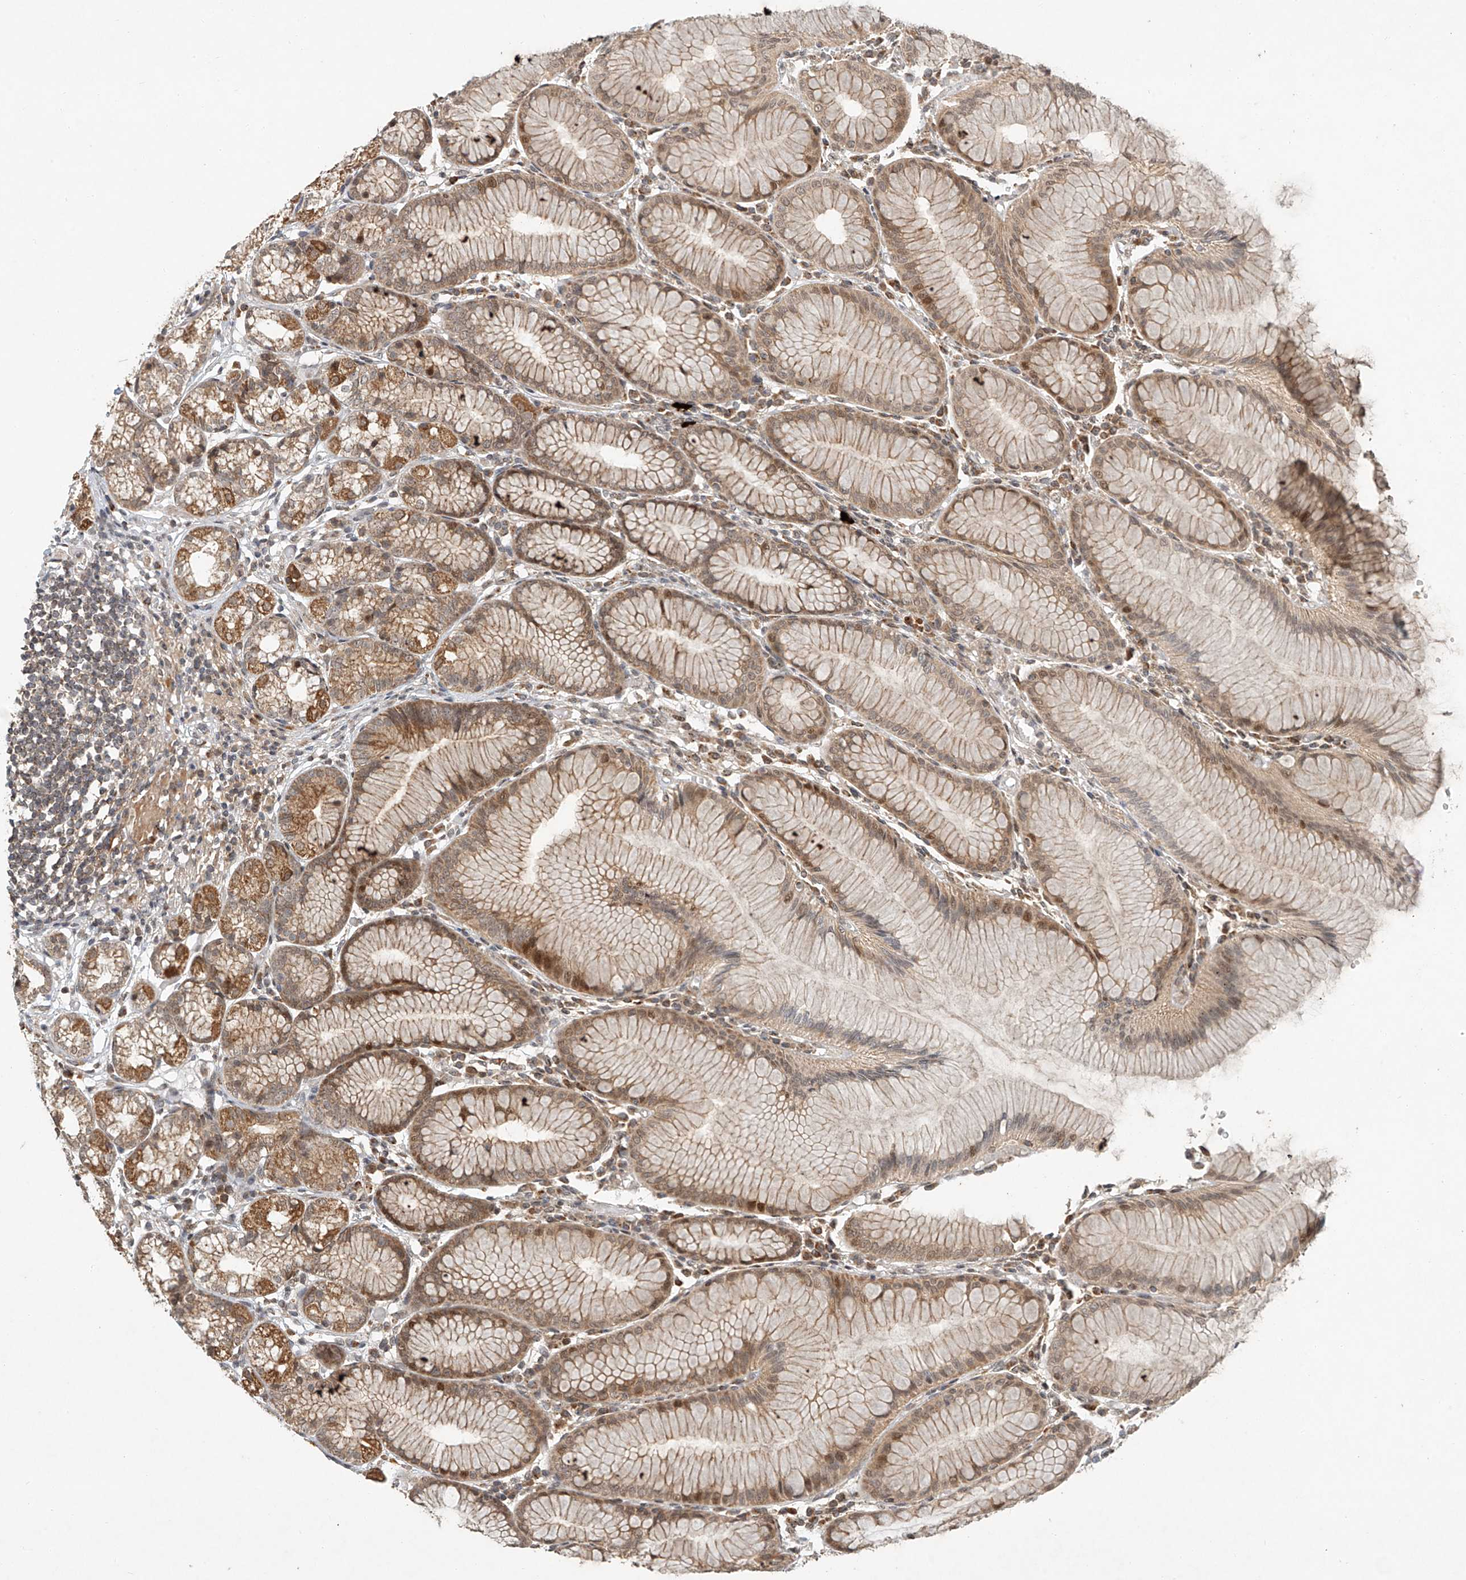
{"staining": {"intensity": "moderate", "quantity": ">75%", "location": "cytoplasmic/membranous,nuclear"}, "tissue": "stomach", "cell_type": "Glandular cells", "image_type": "normal", "snomed": [{"axis": "morphology", "description": "Normal tissue, NOS"}, {"axis": "topography", "description": "Stomach"}], "caption": "Immunohistochemistry (IHC) histopathology image of unremarkable stomach stained for a protein (brown), which shows medium levels of moderate cytoplasmic/membranous,nuclear positivity in approximately >75% of glandular cells.", "gene": "SYTL3", "patient": {"sex": "female", "age": 57}}